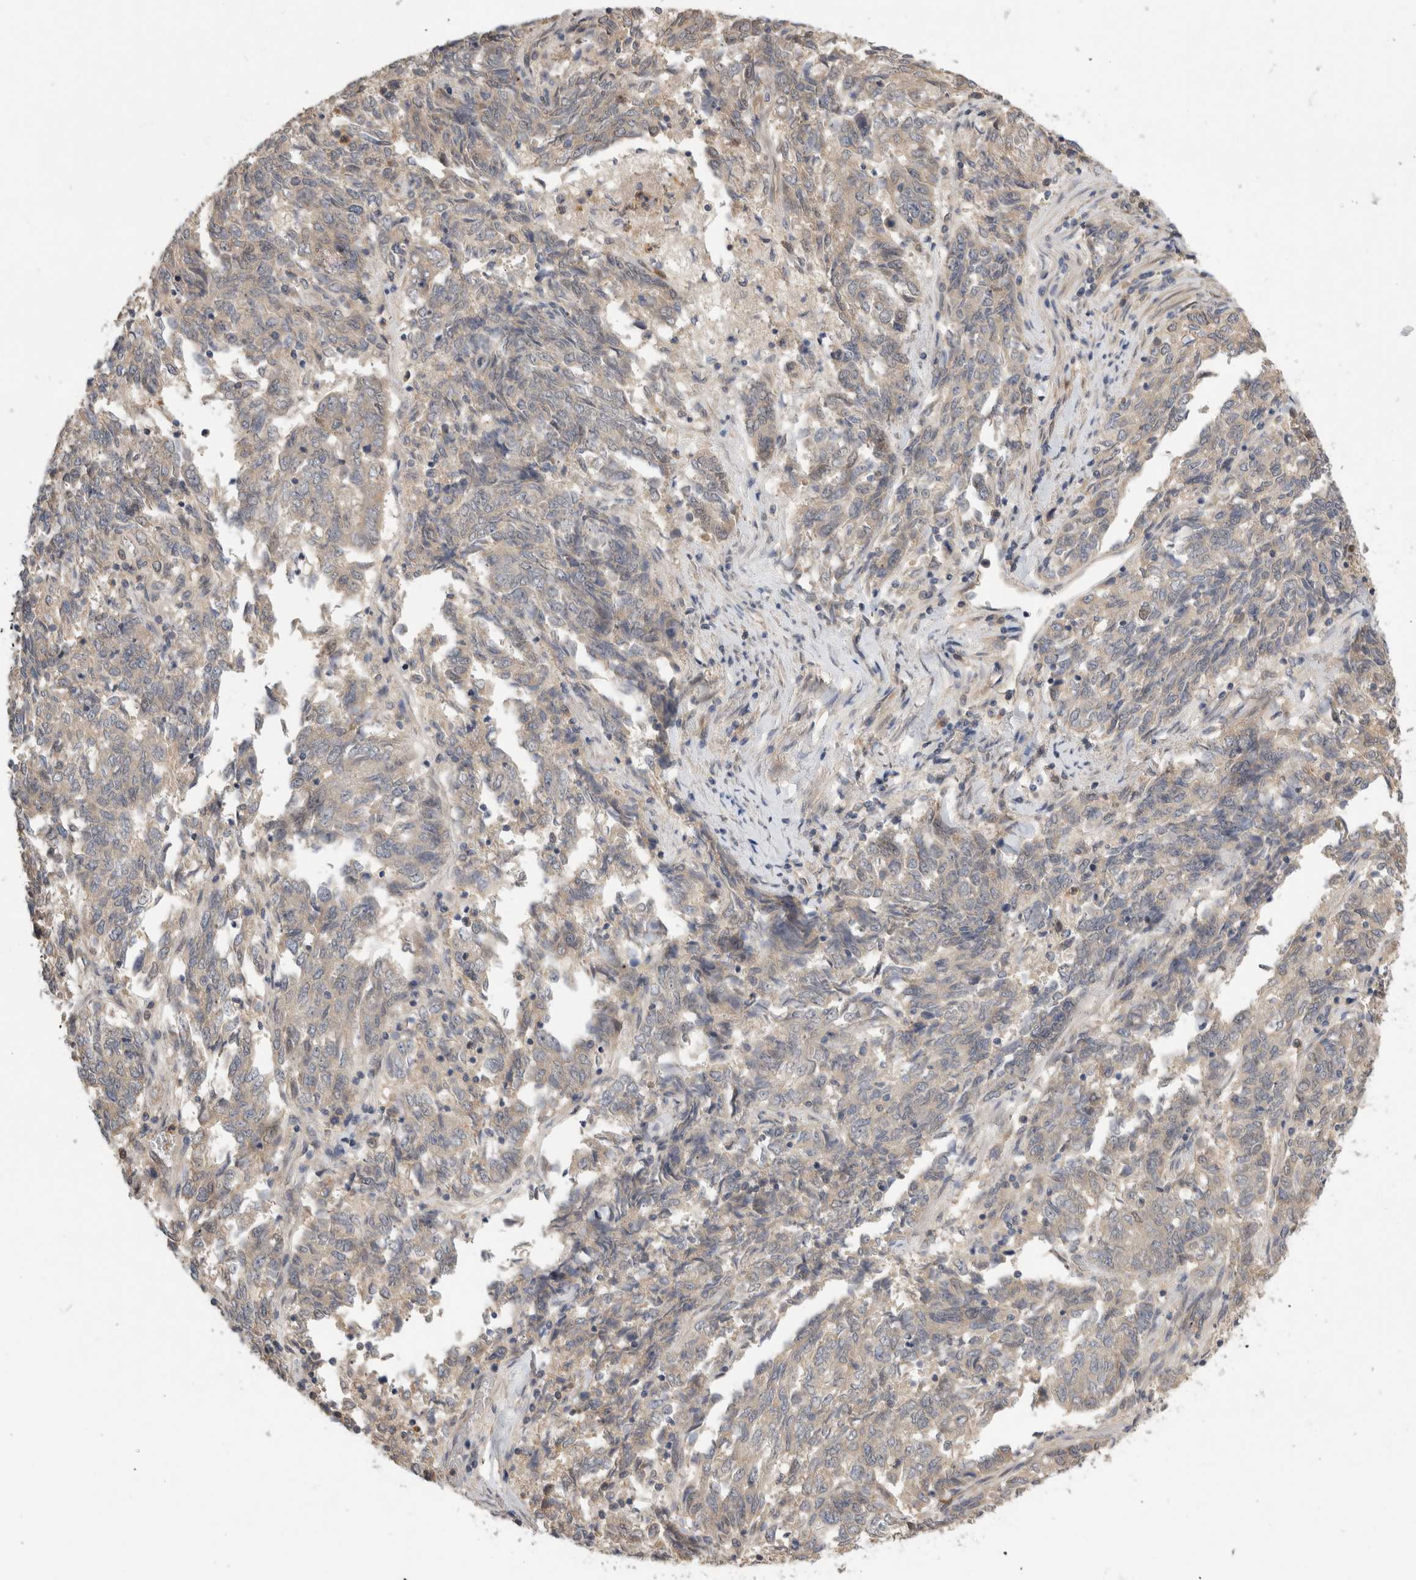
{"staining": {"intensity": "negative", "quantity": "none", "location": "none"}, "tissue": "endometrial cancer", "cell_type": "Tumor cells", "image_type": "cancer", "snomed": [{"axis": "morphology", "description": "Adenocarcinoma, NOS"}, {"axis": "topography", "description": "Endometrium"}], "caption": "Image shows no protein expression in tumor cells of endometrial cancer (adenocarcinoma) tissue. (Brightfield microscopy of DAB IHC at high magnification).", "gene": "PGM1", "patient": {"sex": "female", "age": 80}}